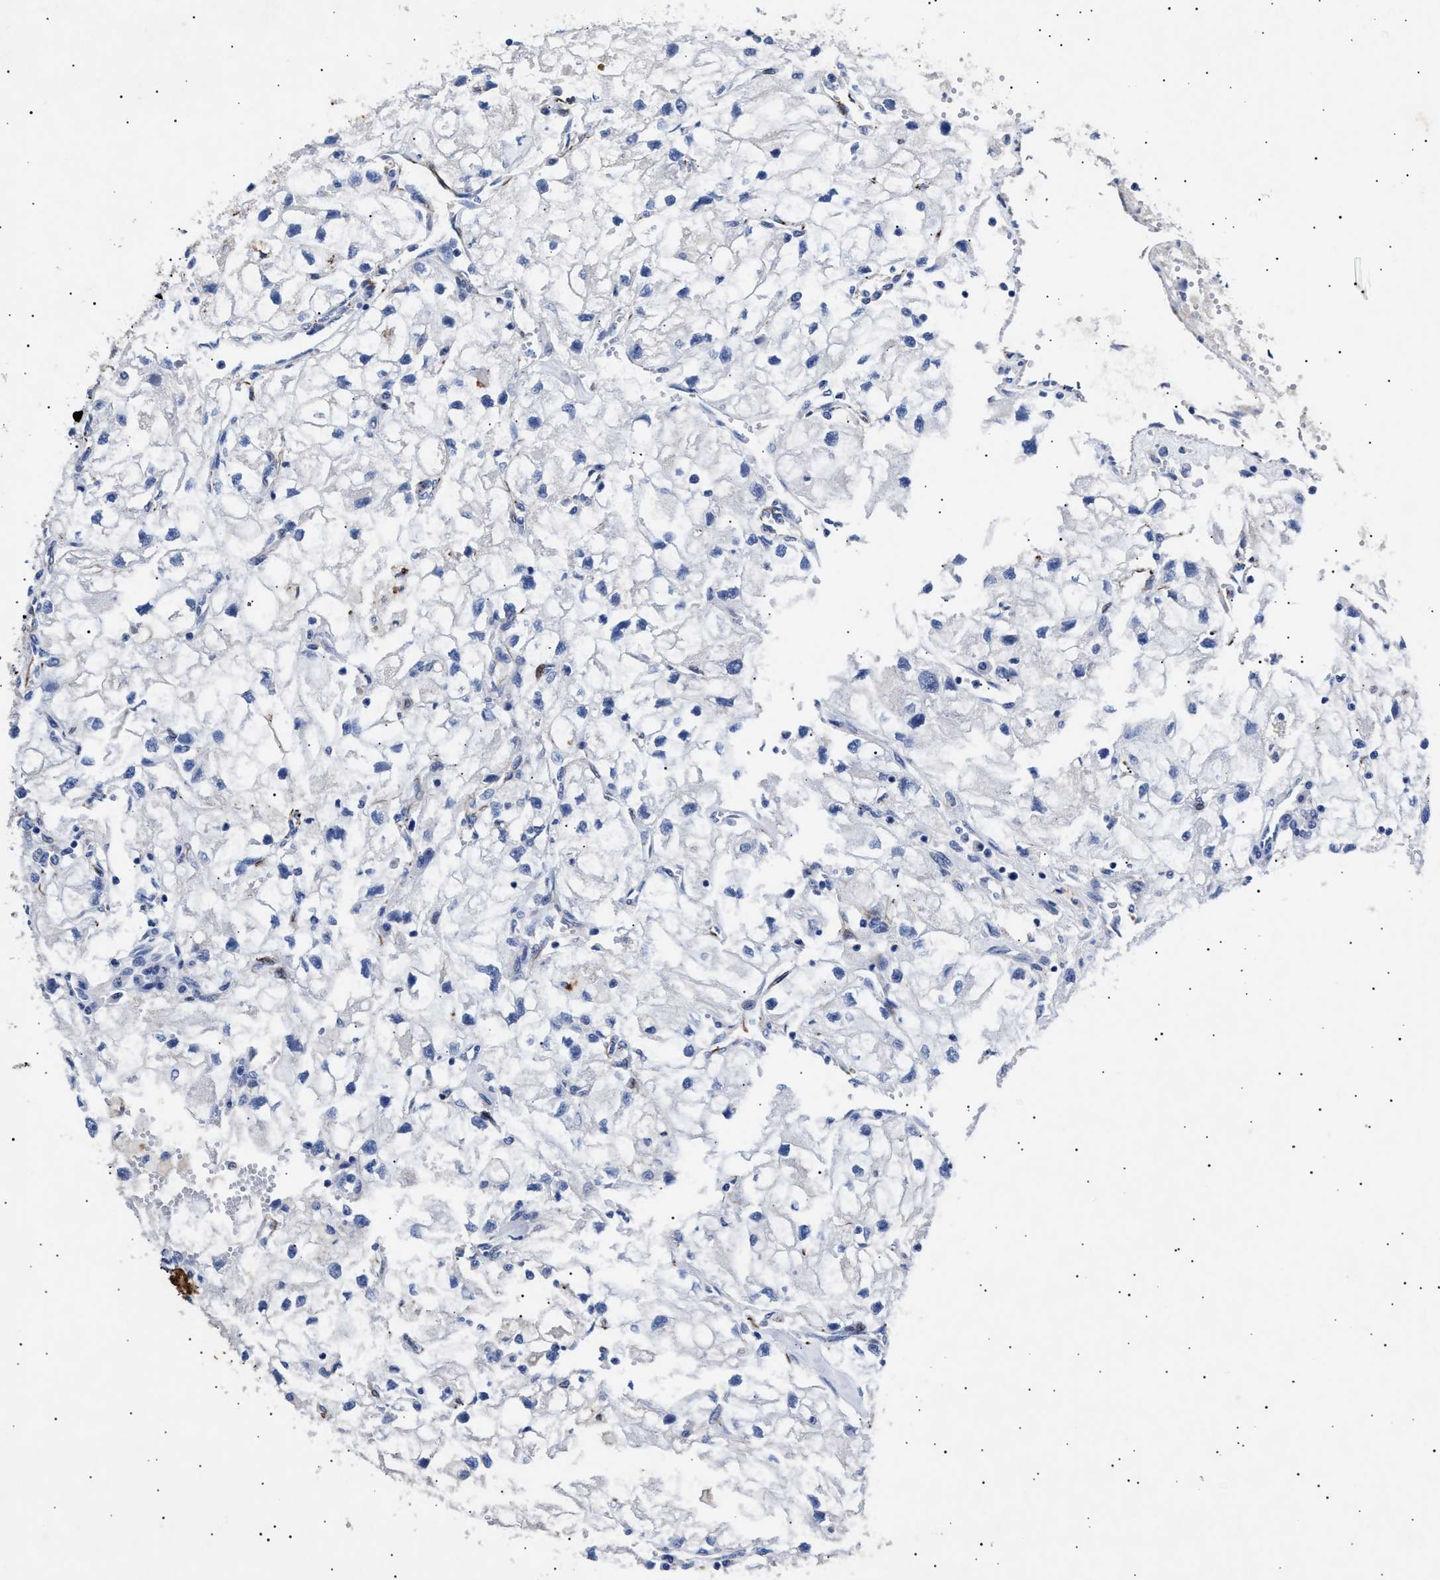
{"staining": {"intensity": "negative", "quantity": "none", "location": "none"}, "tissue": "renal cancer", "cell_type": "Tumor cells", "image_type": "cancer", "snomed": [{"axis": "morphology", "description": "Adenocarcinoma, NOS"}, {"axis": "topography", "description": "Kidney"}], "caption": "The photomicrograph reveals no staining of tumor cells in adenocarcinoma (renal). (DAB (3,3'-diaminobenzidine) immunohistochemistry, high magnification).", "gene": "OLFML2A", "patient": {"sex": "female", "age": 70}}